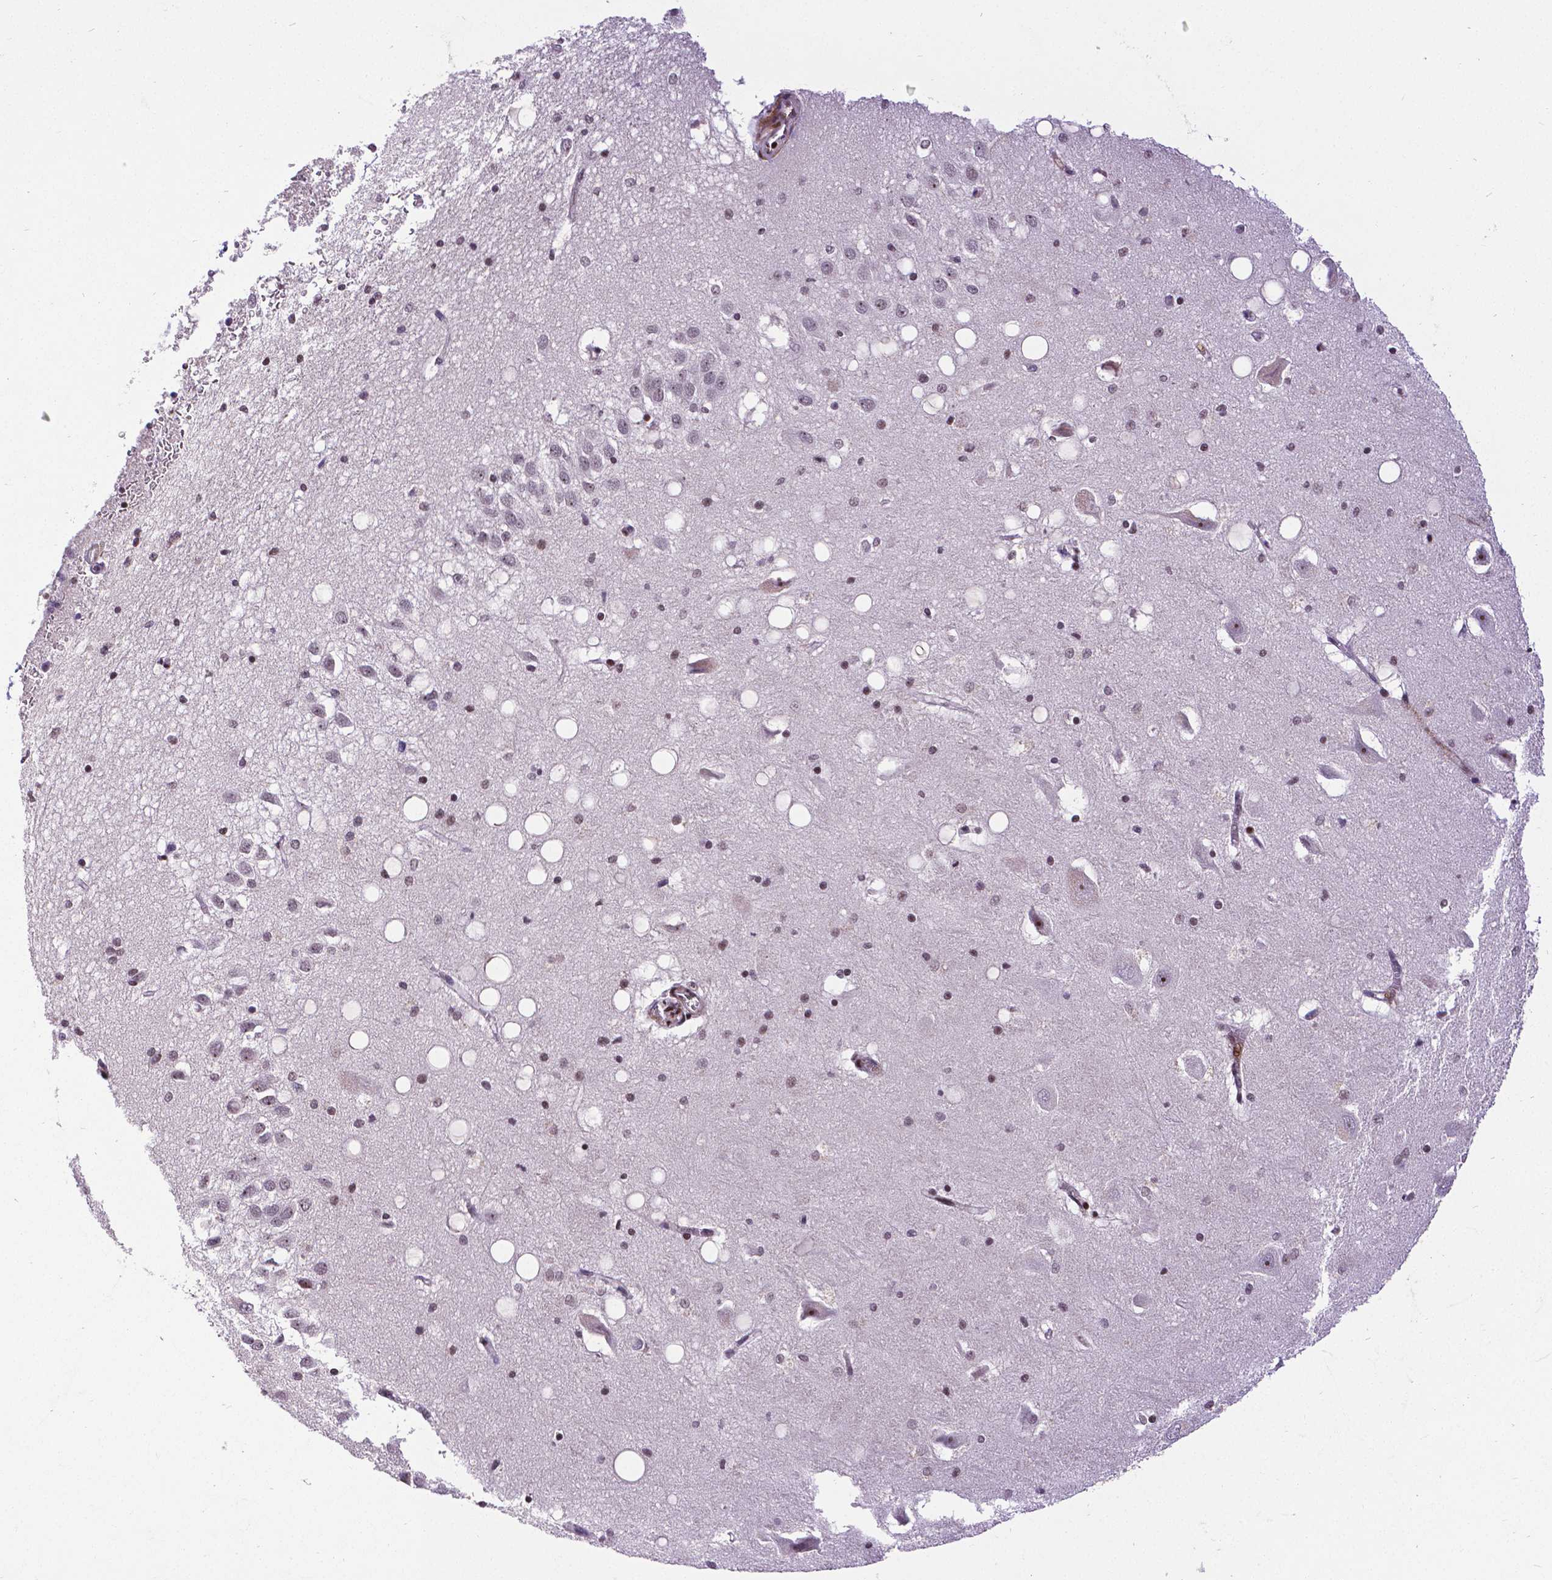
{"staining": {"intensity": "strong", "quantity": "<25%", "location": "nuclear"}, "tissue": "hippocampus", "cell_type": "Glial cells", "image_type": "normal", "snomed": [{"axis": "morphology", "description": "Normal tissue, NOS"}, {"axis": "topography", "description": "Hippocampus"}], "caption": "IHC image of benign hippocampus stained for a protein (brown), which displays medium levels of strong nuclear positivity in about <25% of glial cells.", "gene": "CTCF", "patient": {"sex": "male", "age": 58}}